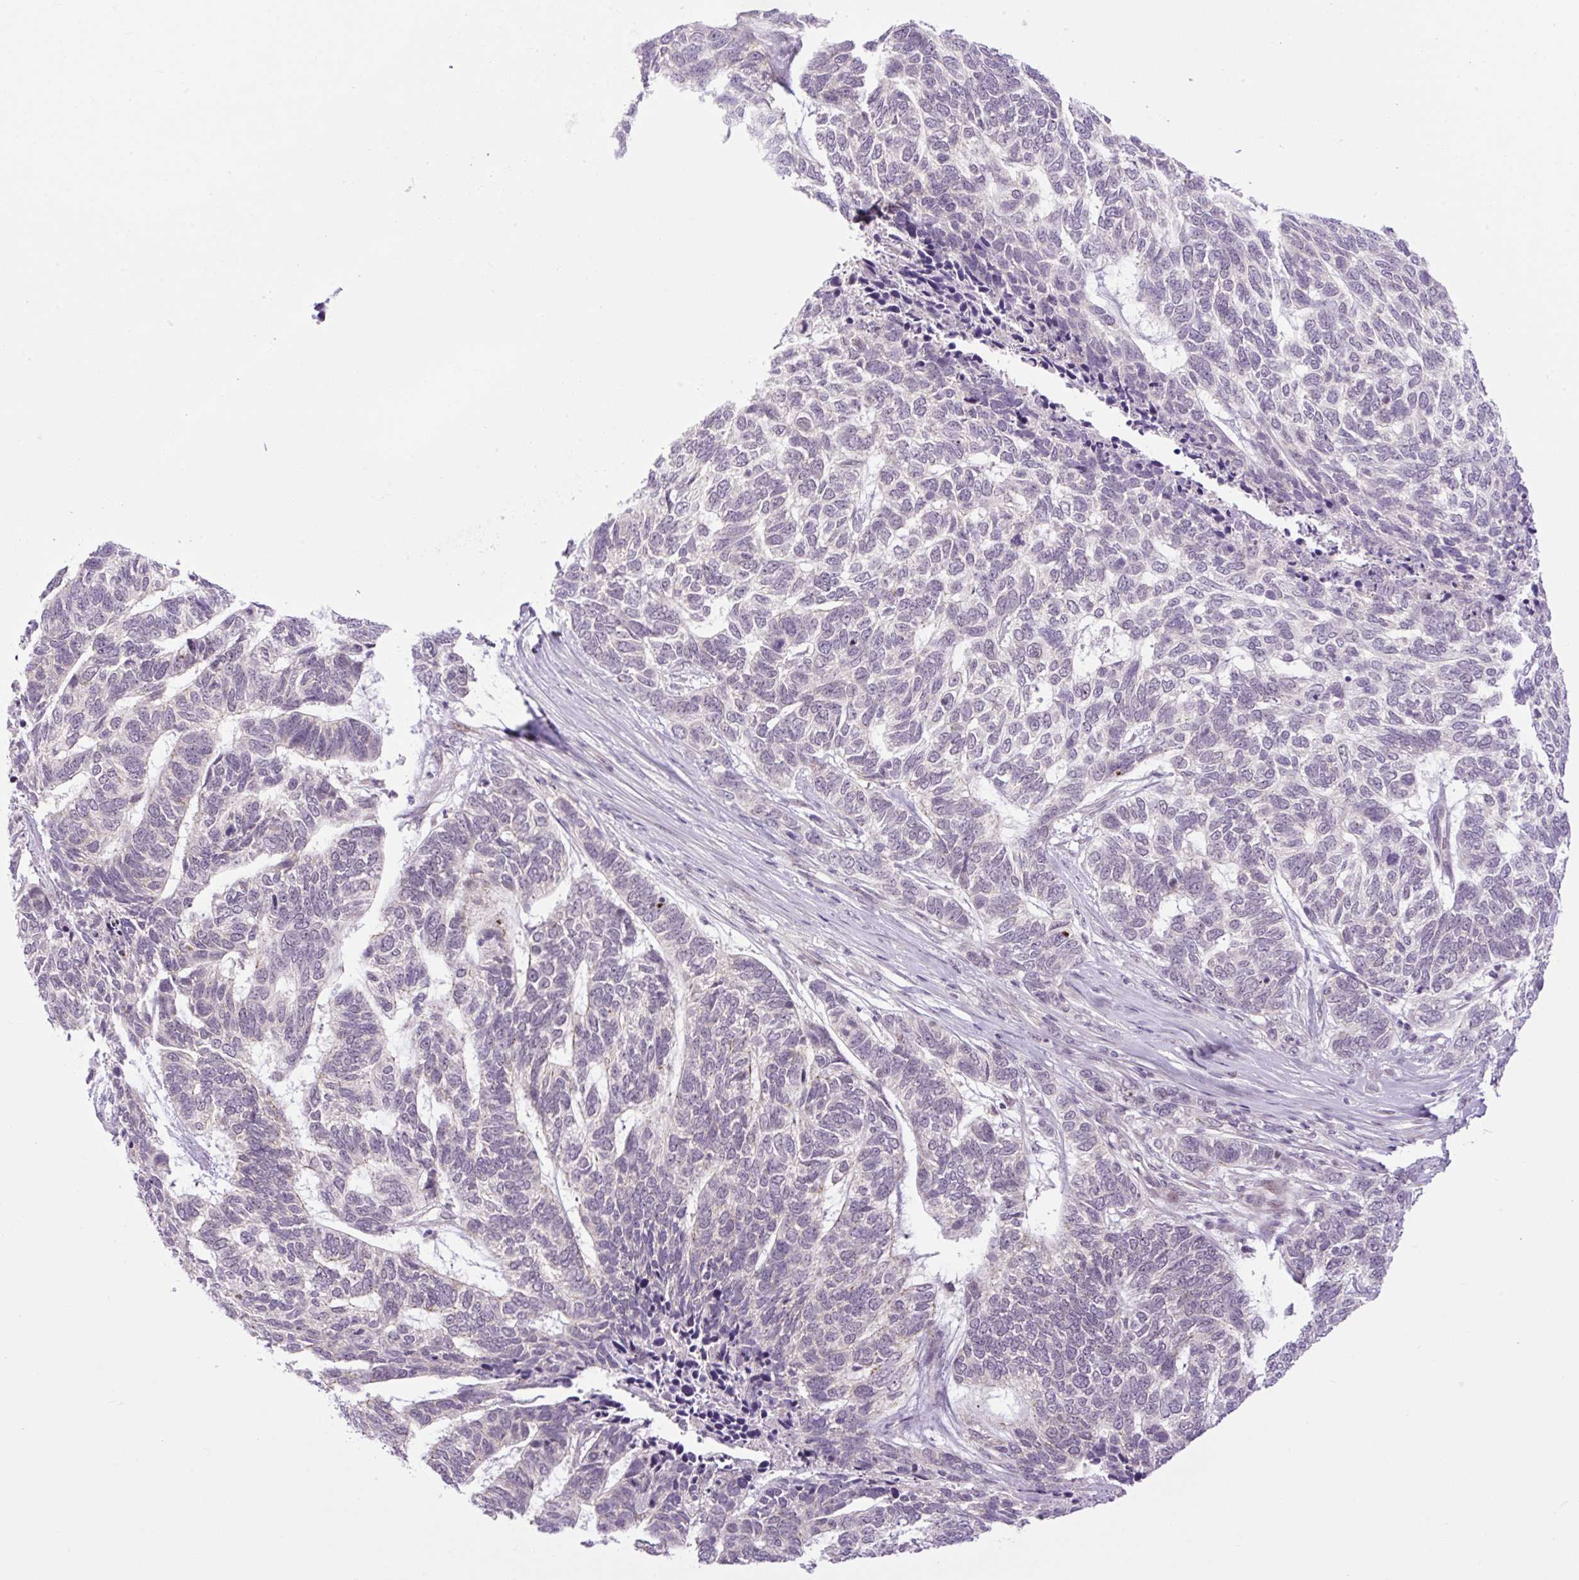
{"staining": {"intensity": "weak", "quantity": "<25%", "location": "nuclear"}, "tissue": "skin cancer", "cell_type": "Tumor cells", "image_type": "cancer", "snomed": [{"axis": "morphology", "description": "Basal cell carcinoma"}, {"axis": "topography", "description": "Skin"}], "caption": "IHC image of neoplastic tissue: human skin basal cell carcinoma stained with DAB reveals no significant protein positivity in tumor cells.", "gene": "ICE1", "patient": {"sex": "female", "age": 65}}